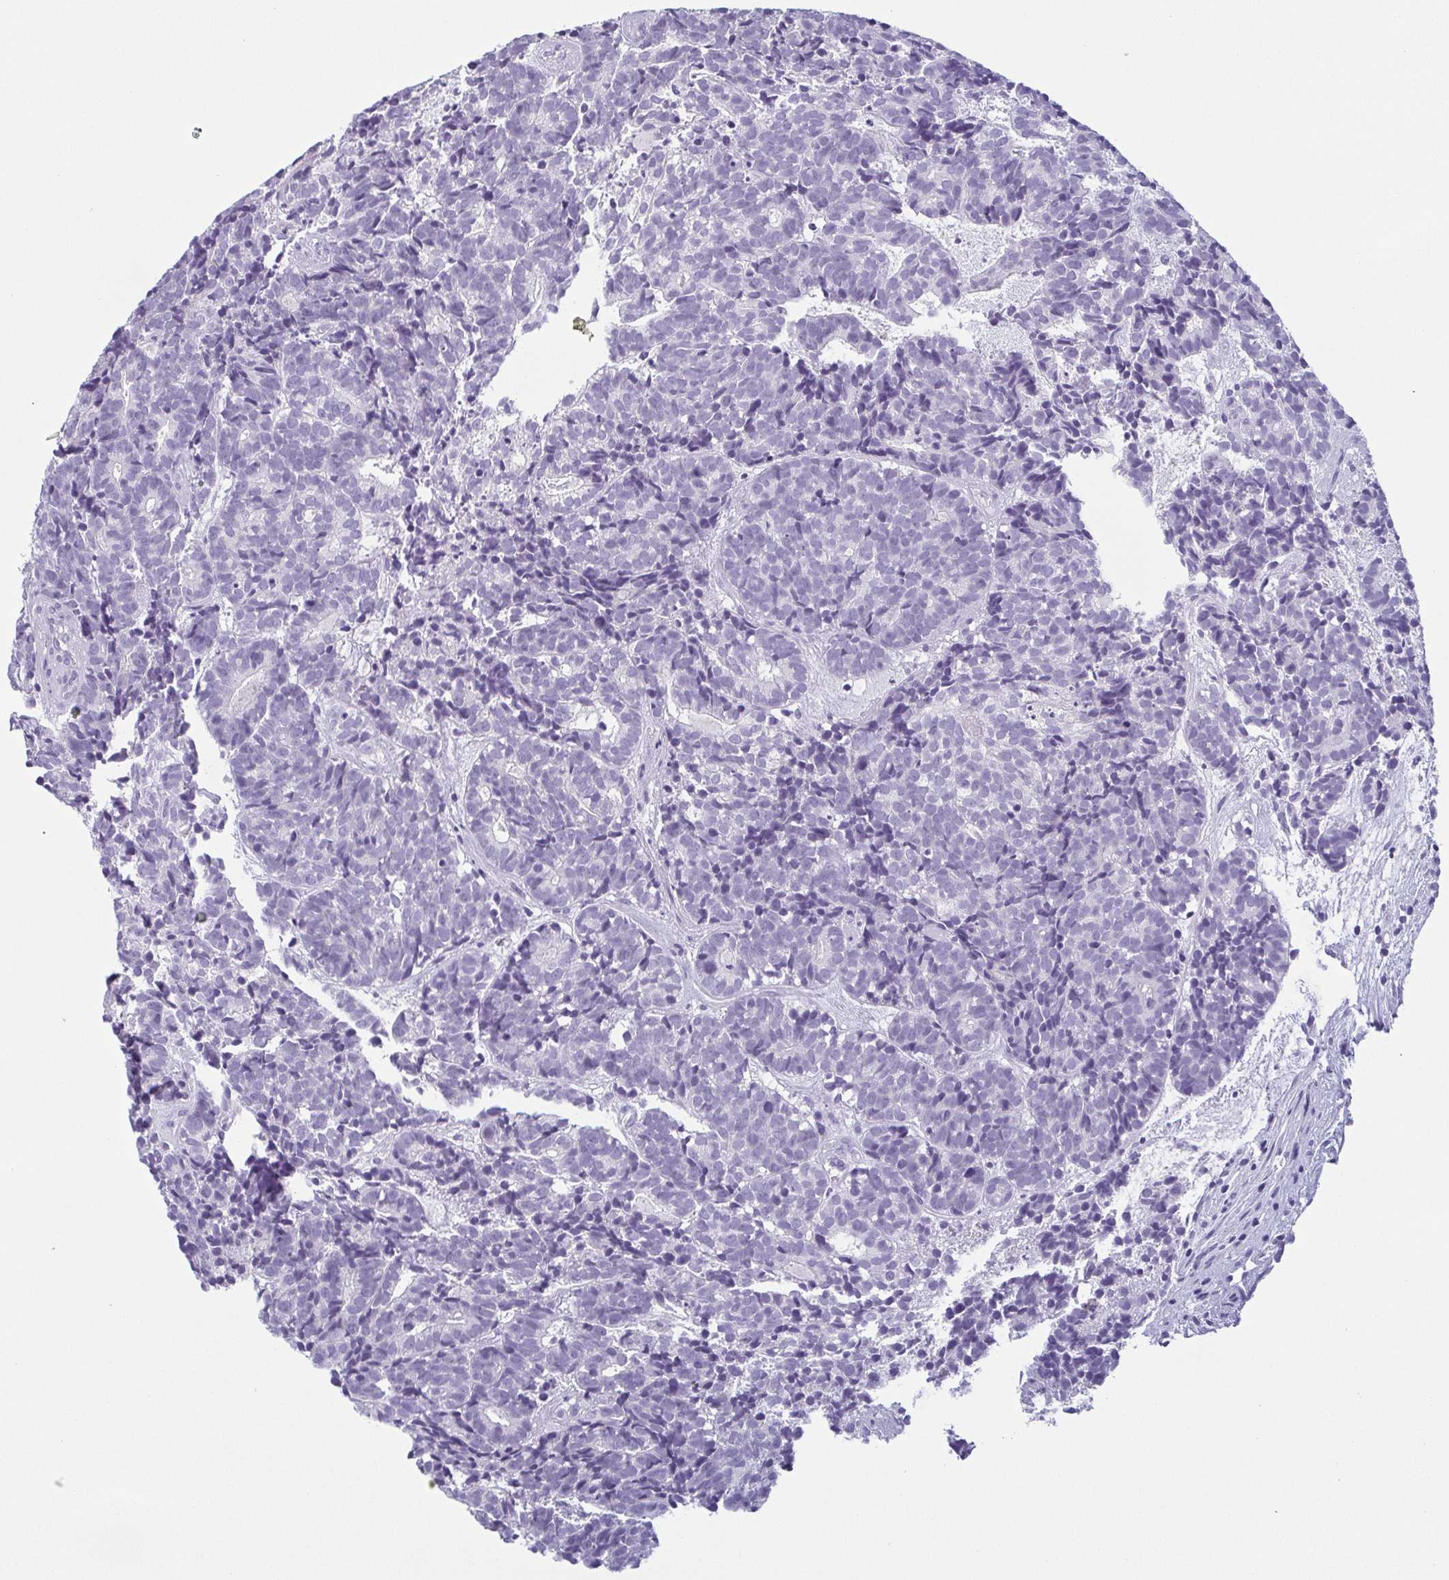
{"staining": {"intensity": "negative", "quantity": "none", "location": "none"}, "tissue": "head and neck cancer", "cell_type": "Tumor cells", "image_type": "cancer", "snomed": [{"axis": "morphology", "description": "Adenocarcinoma, NOS"}, {"axis": "topography", "description": "Head-Neck"}], "caption": "Image shows no protein positivity in tumor cells of adenocarcinoma (head and neck) tissue.", "gene": "KRT78", "patient": {"sex": "female", "age": 81}}